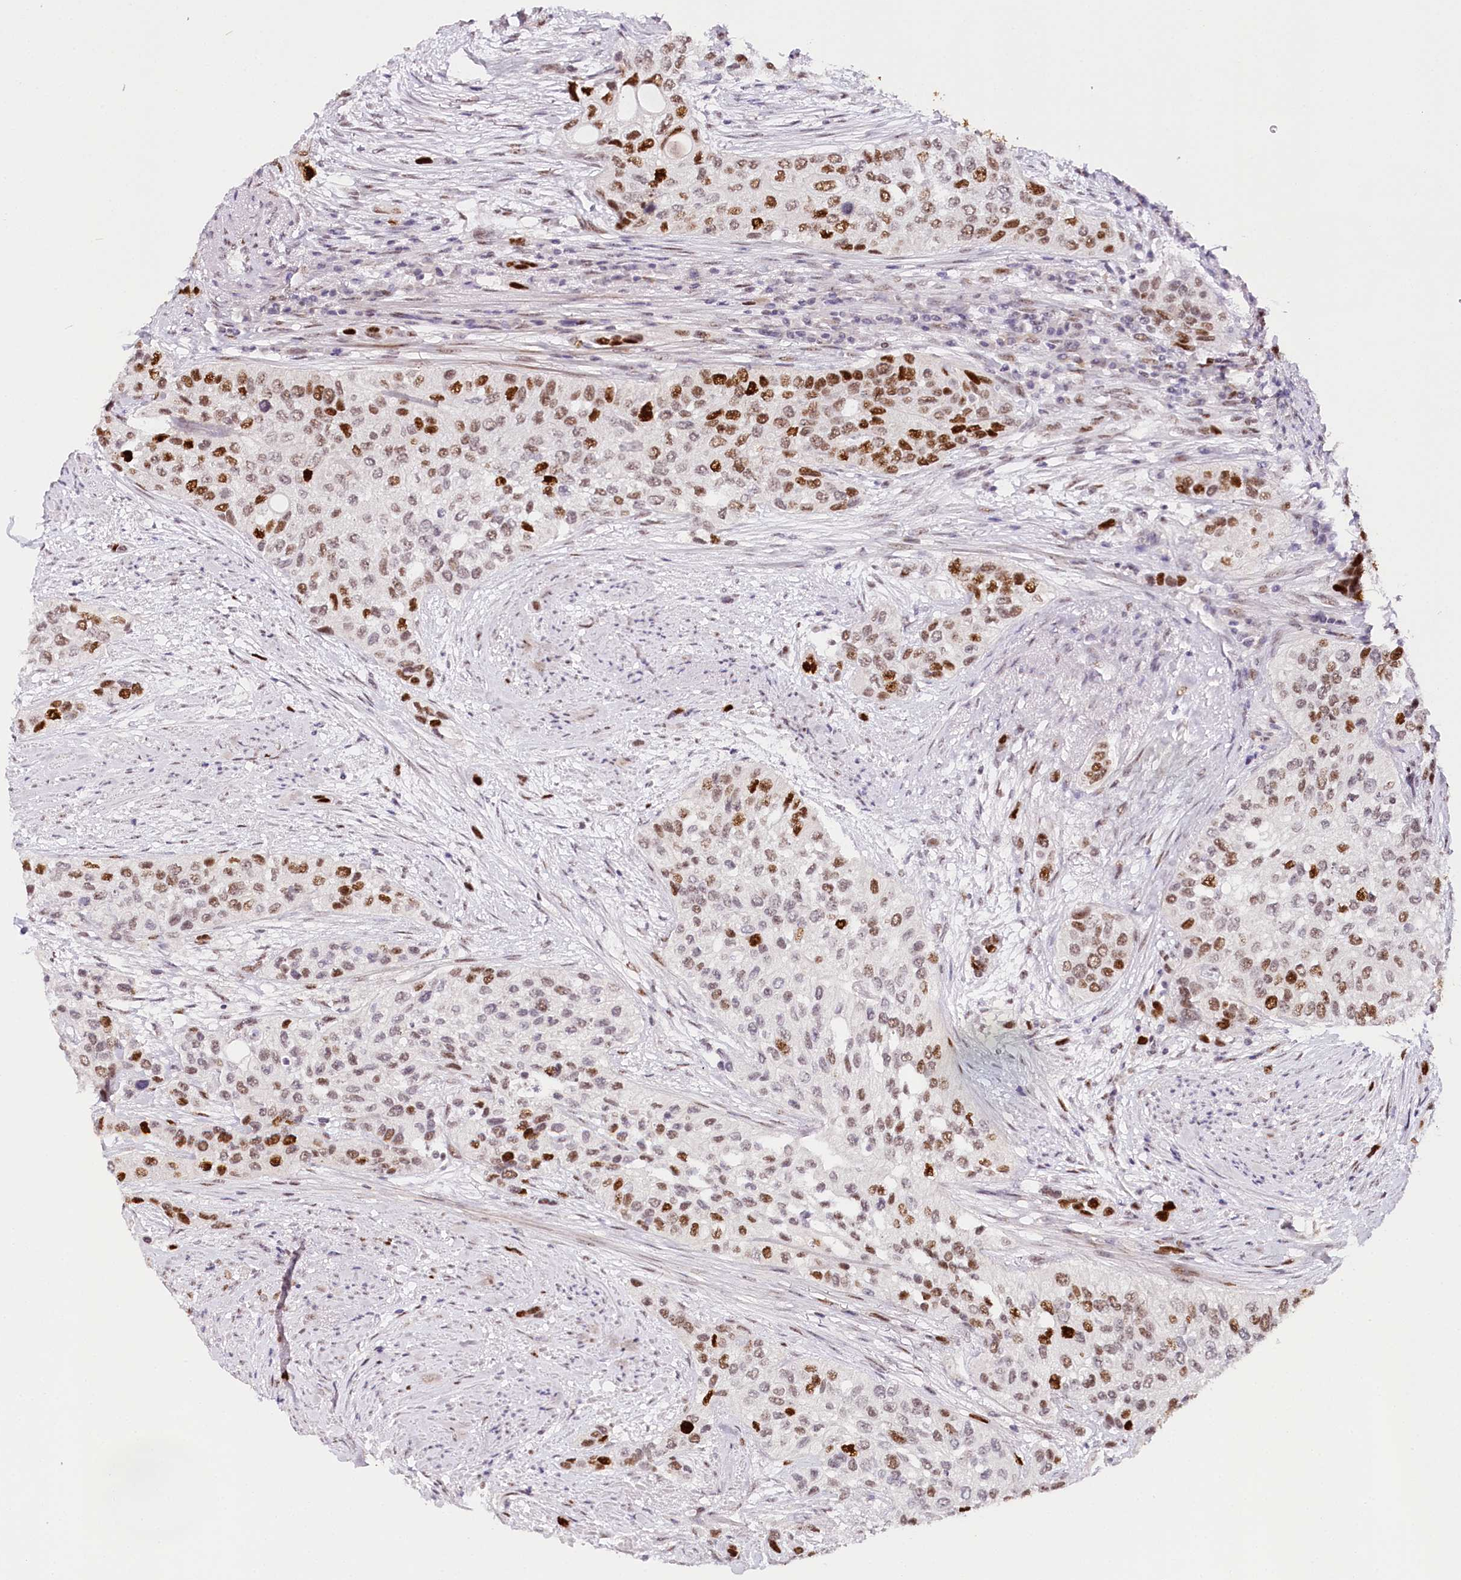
{"staining": {"intensity": "strong", "quantity": ">75%", "location": "nuclear"}, "tissue": "urothelial cancer", "cell_type": "Tumor cells", "image_type": "cancer", "snomed": [{"axis": "morphology", "description": "Normal tissue, NOS"}, {"axis": "morphology", "description": "Urothelial carcinoma, High grade"}, {"axis": "topography", "description": "Vascular tissue"}, {"axis": "topography", "description": "Urinary bladder"}], "caption": "Protein expression analysis of human urothelial carcinoma (high-grade) reveals strong nuclear positivity in approximately >75% of tumor cells.", "gene": "TP53", "patient": {"sex": "female", "age": 56}}